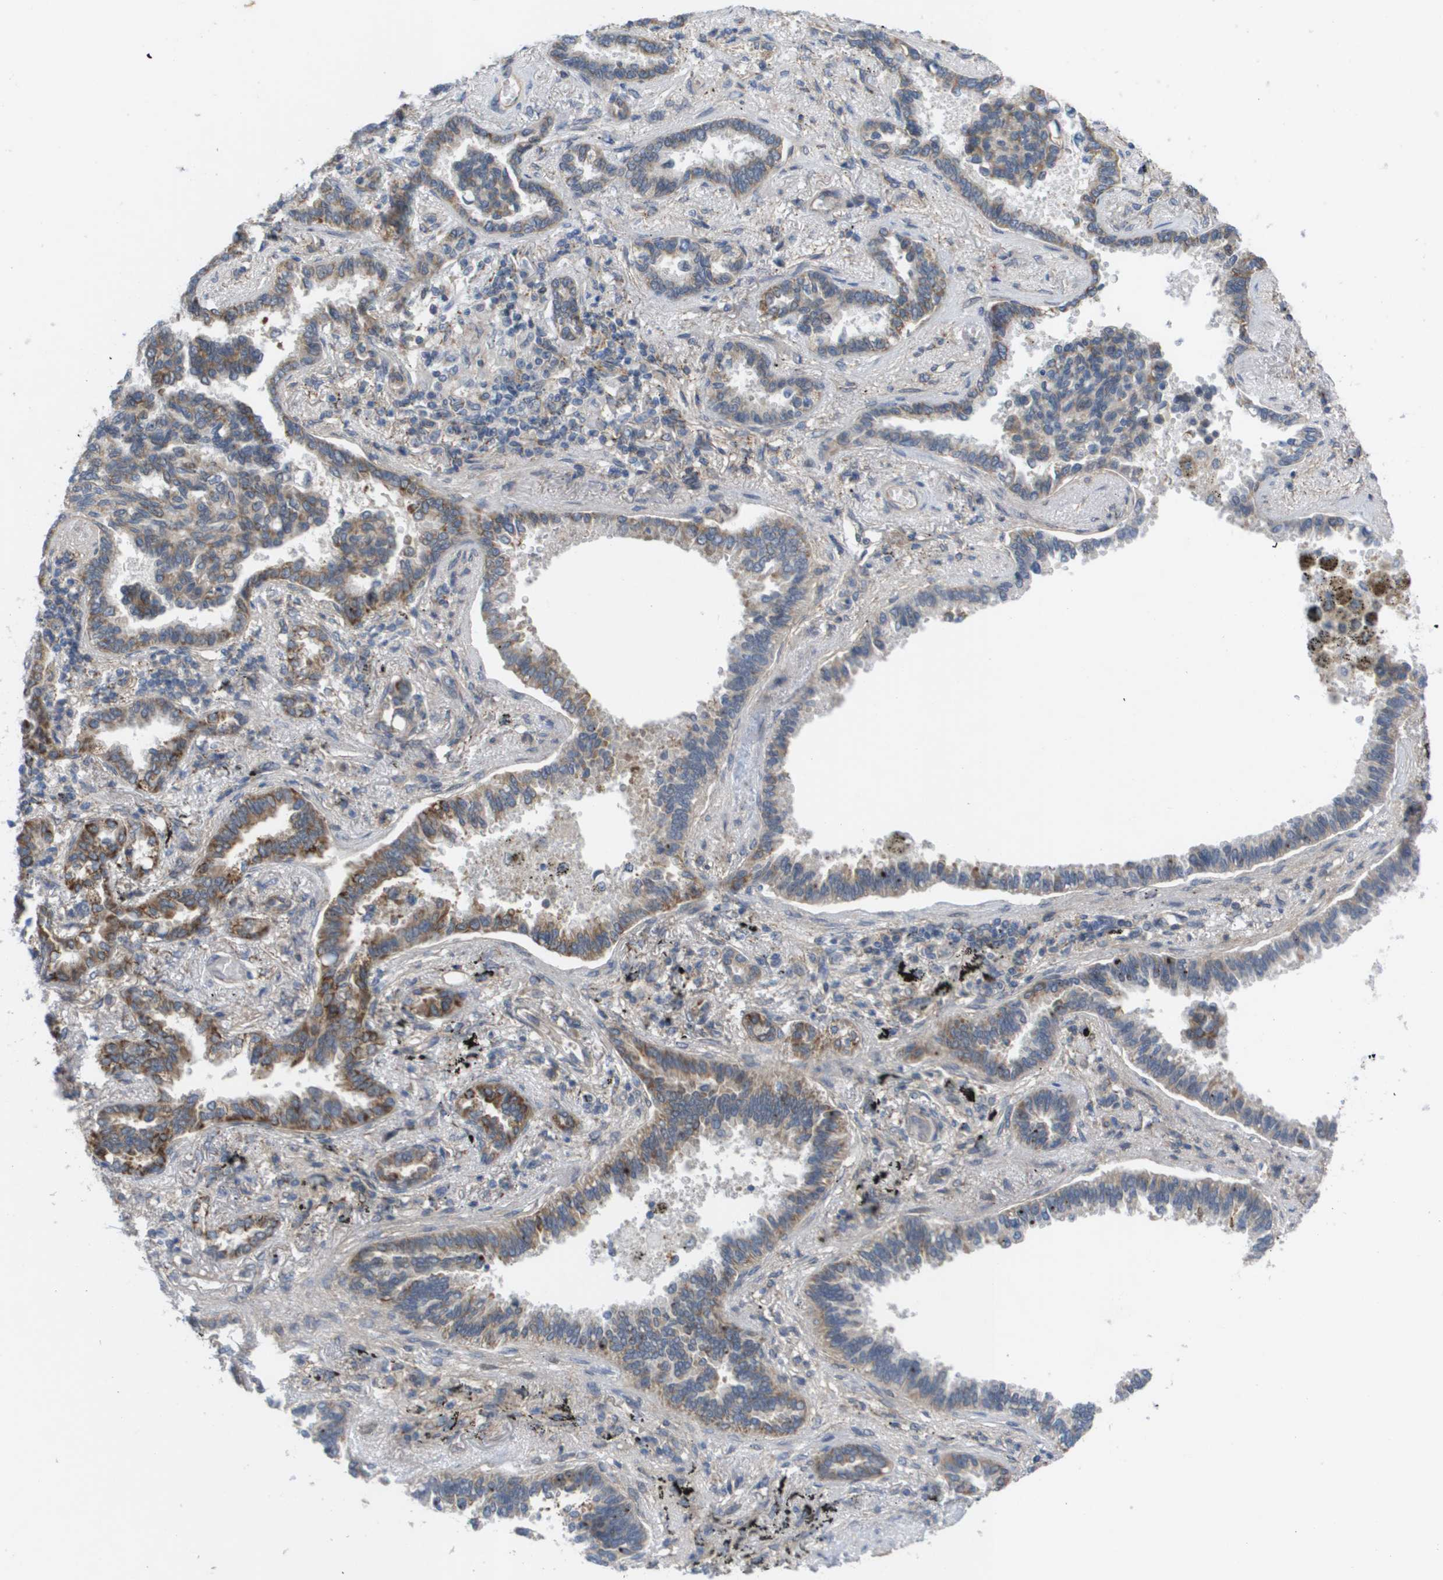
{"staining": {"intensity": "moderate", "quantity": "25%-75%", "location": "cytoplasmic/membranous"}, "tissue": "lung cancer", "cell_type": "Tumor cells", "image_type": "cancer", "snomed": [{"axis": "morphology", "description": "Normal tissue, NOS"}, {"axis": "morphology", "description": "Adenocarcinoma, NOS"}, {"axis": "topography", "description": "Lung"}], "caption": "A brown stain highlights moderate cytoplasmic/membranous positivity of a protein in human lung cancer tumor cells.", "gene": "MTARC2", "patient": {"sex": "male", "age": 59}}